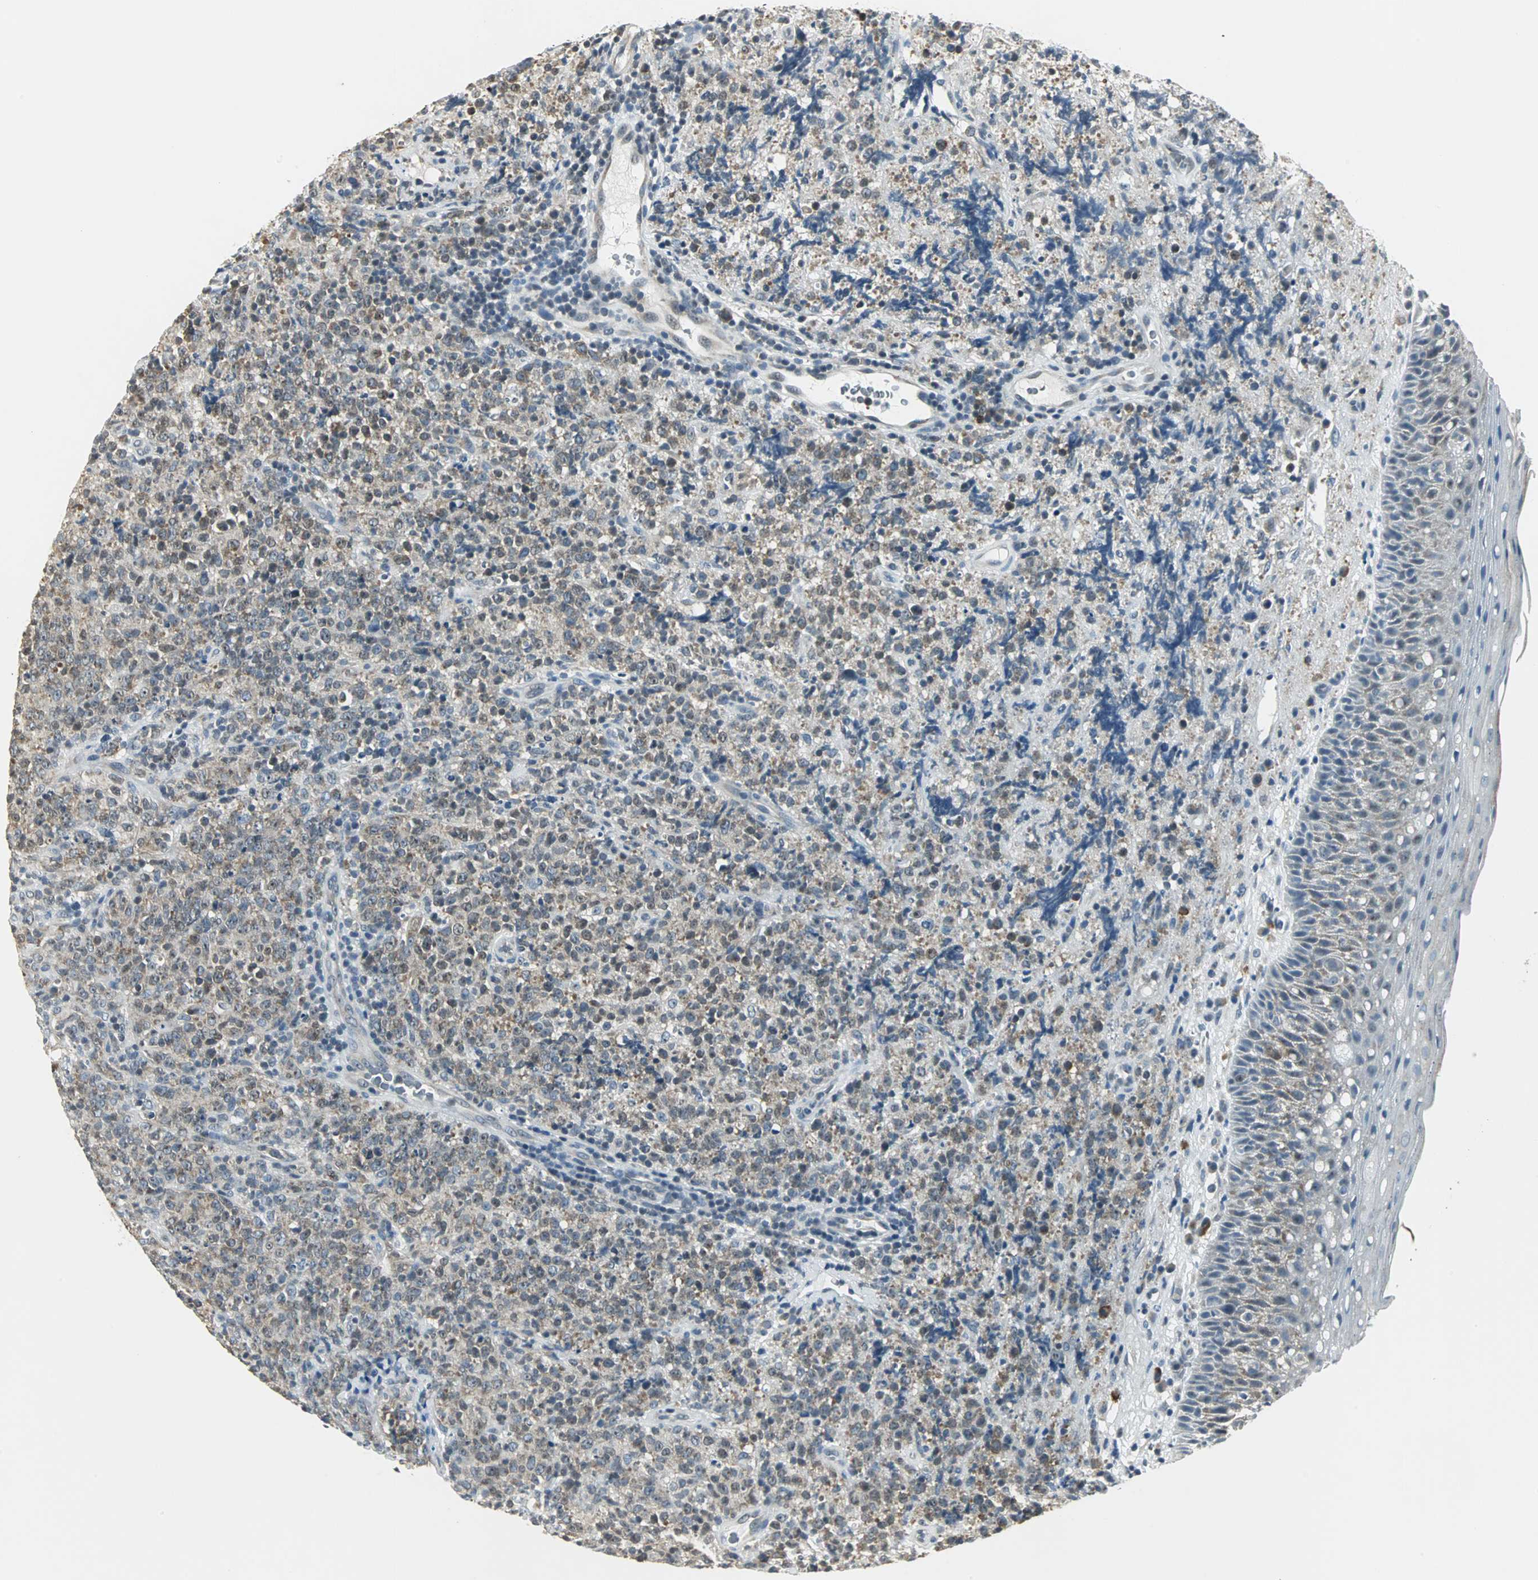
{"staining": {"intensity": "weak", "quantity": "25%-75%", "location": "cytoplasmic/membranous"}, "tissue": "lymphoma", "cell_type": "Tumor cells", "image_type": "cancer", "snomed": [{"axis": "morphology", "description": "Malignant lymphoma, non-Hodgkin's type, High grade"}, {"axis": "topography", "description": "Tonsil"}], "caption": "DAB (3,3'-diaminobenzidine) immunohistochemical staining of high-grade malignant lymphoma, non-Hodgkin's type shows weak cytoplasmic/membranous protein expression in about 25%-75% of tumor cells. The protein of interest is shown in brown color, while the nuclei are stained blue.", "gene": "CCT5", "patient": {"sex": "female", "age": 36}}